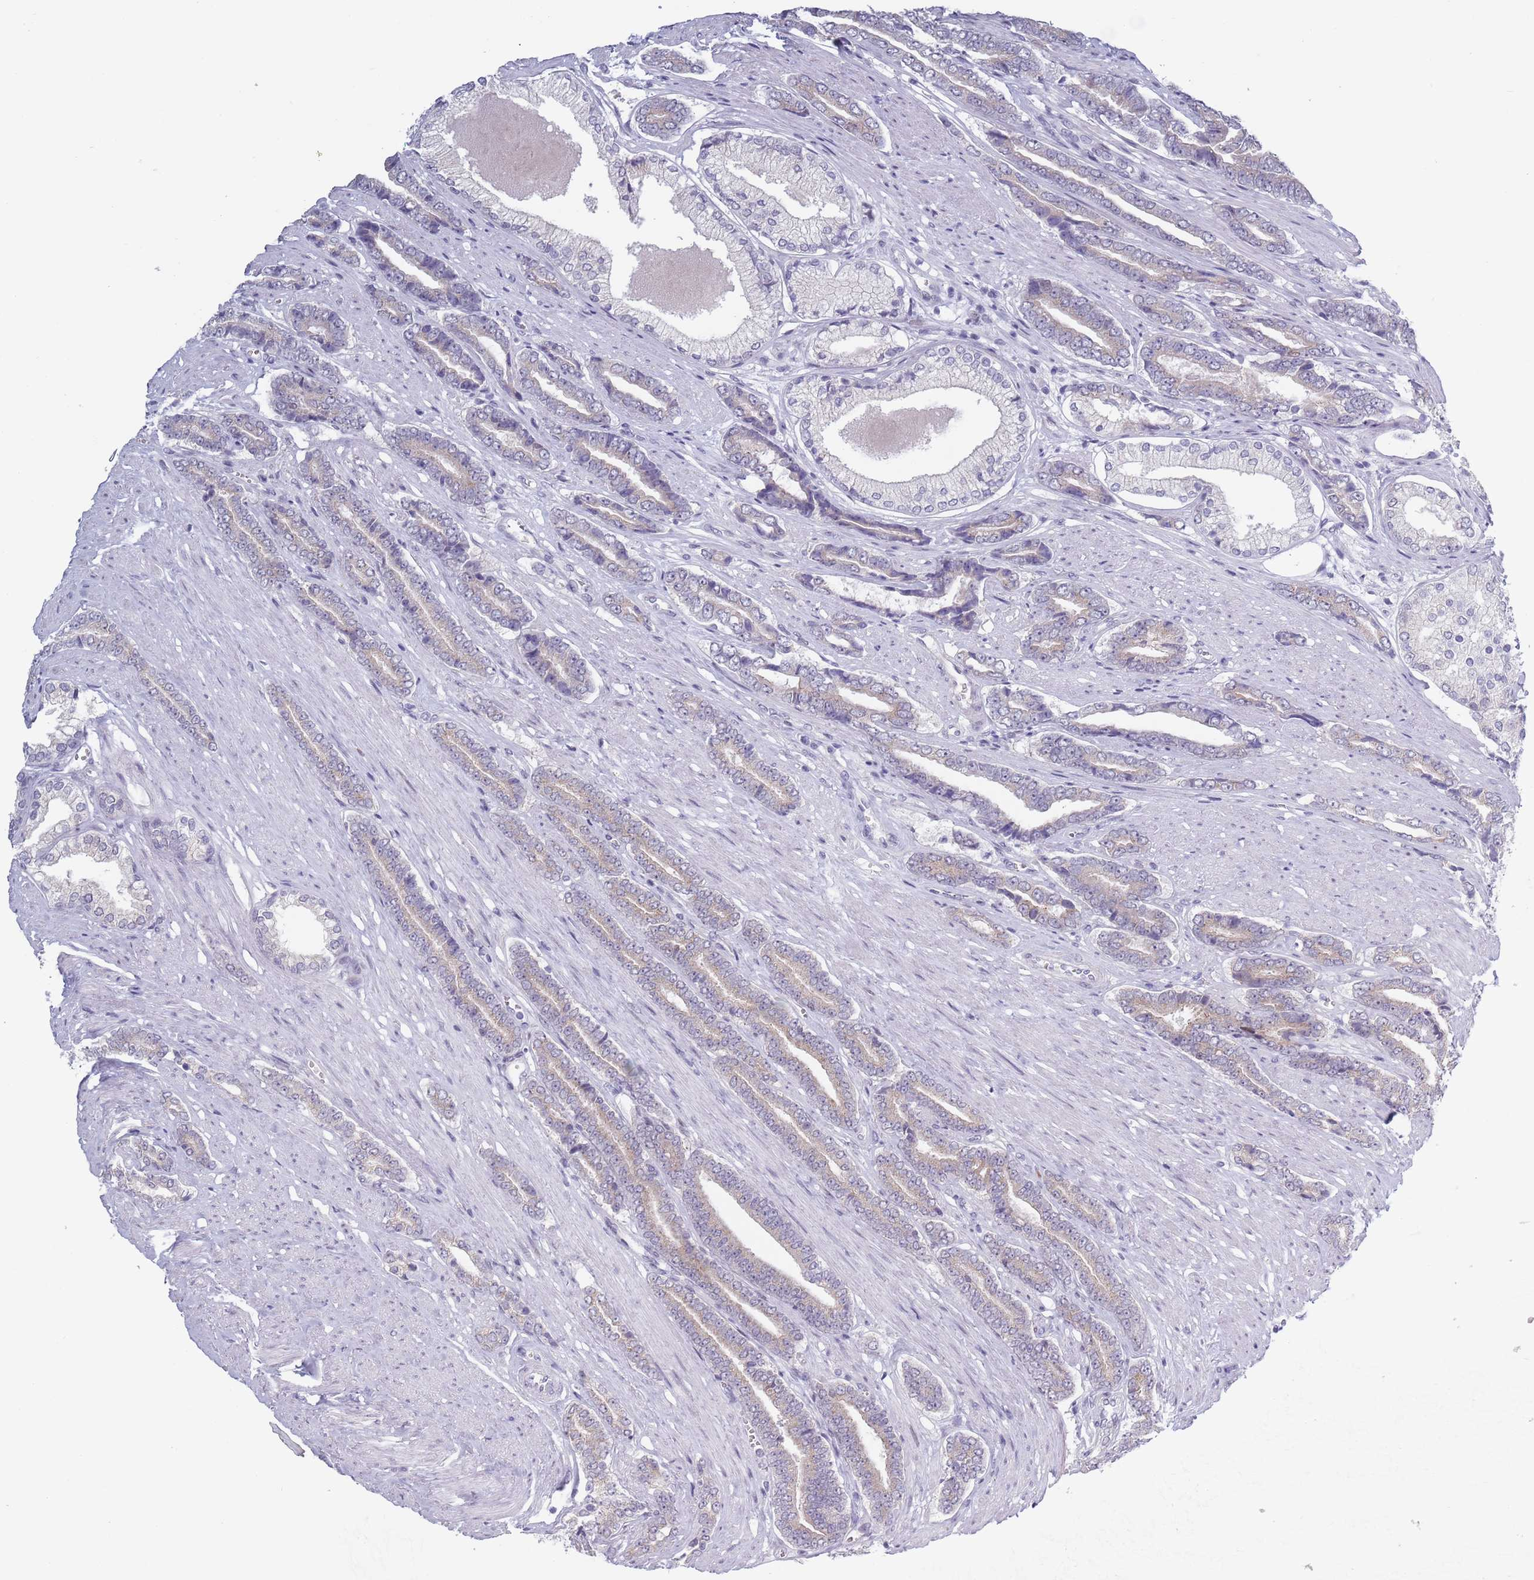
{"staining": {"intensity": "weak", "quantity": "25%-75%", "location": "cytoplasmic/membranous"}, "tissue": "prostate cancer", "cell_type": "Tumor cells", "image_type": "cancer", "snomed": [{"axis": "morphology", "description": "Adenocarcinoma, NOS"}, {"axis": "topography", "description": "Prostate and seminal vesicle, NOS"}], "caption": "This micrograph shows adenocarcinoma (prostate) stained with immunohistochemistry (IHC) to label a protein in brown. The cytoplasmic/membranous of tumor cells show weak positivity for the protein. Nuclei are counter-stained blue.", "gene": "ZKSCAN2", "patient": {"sex": "male", "age": 76}}